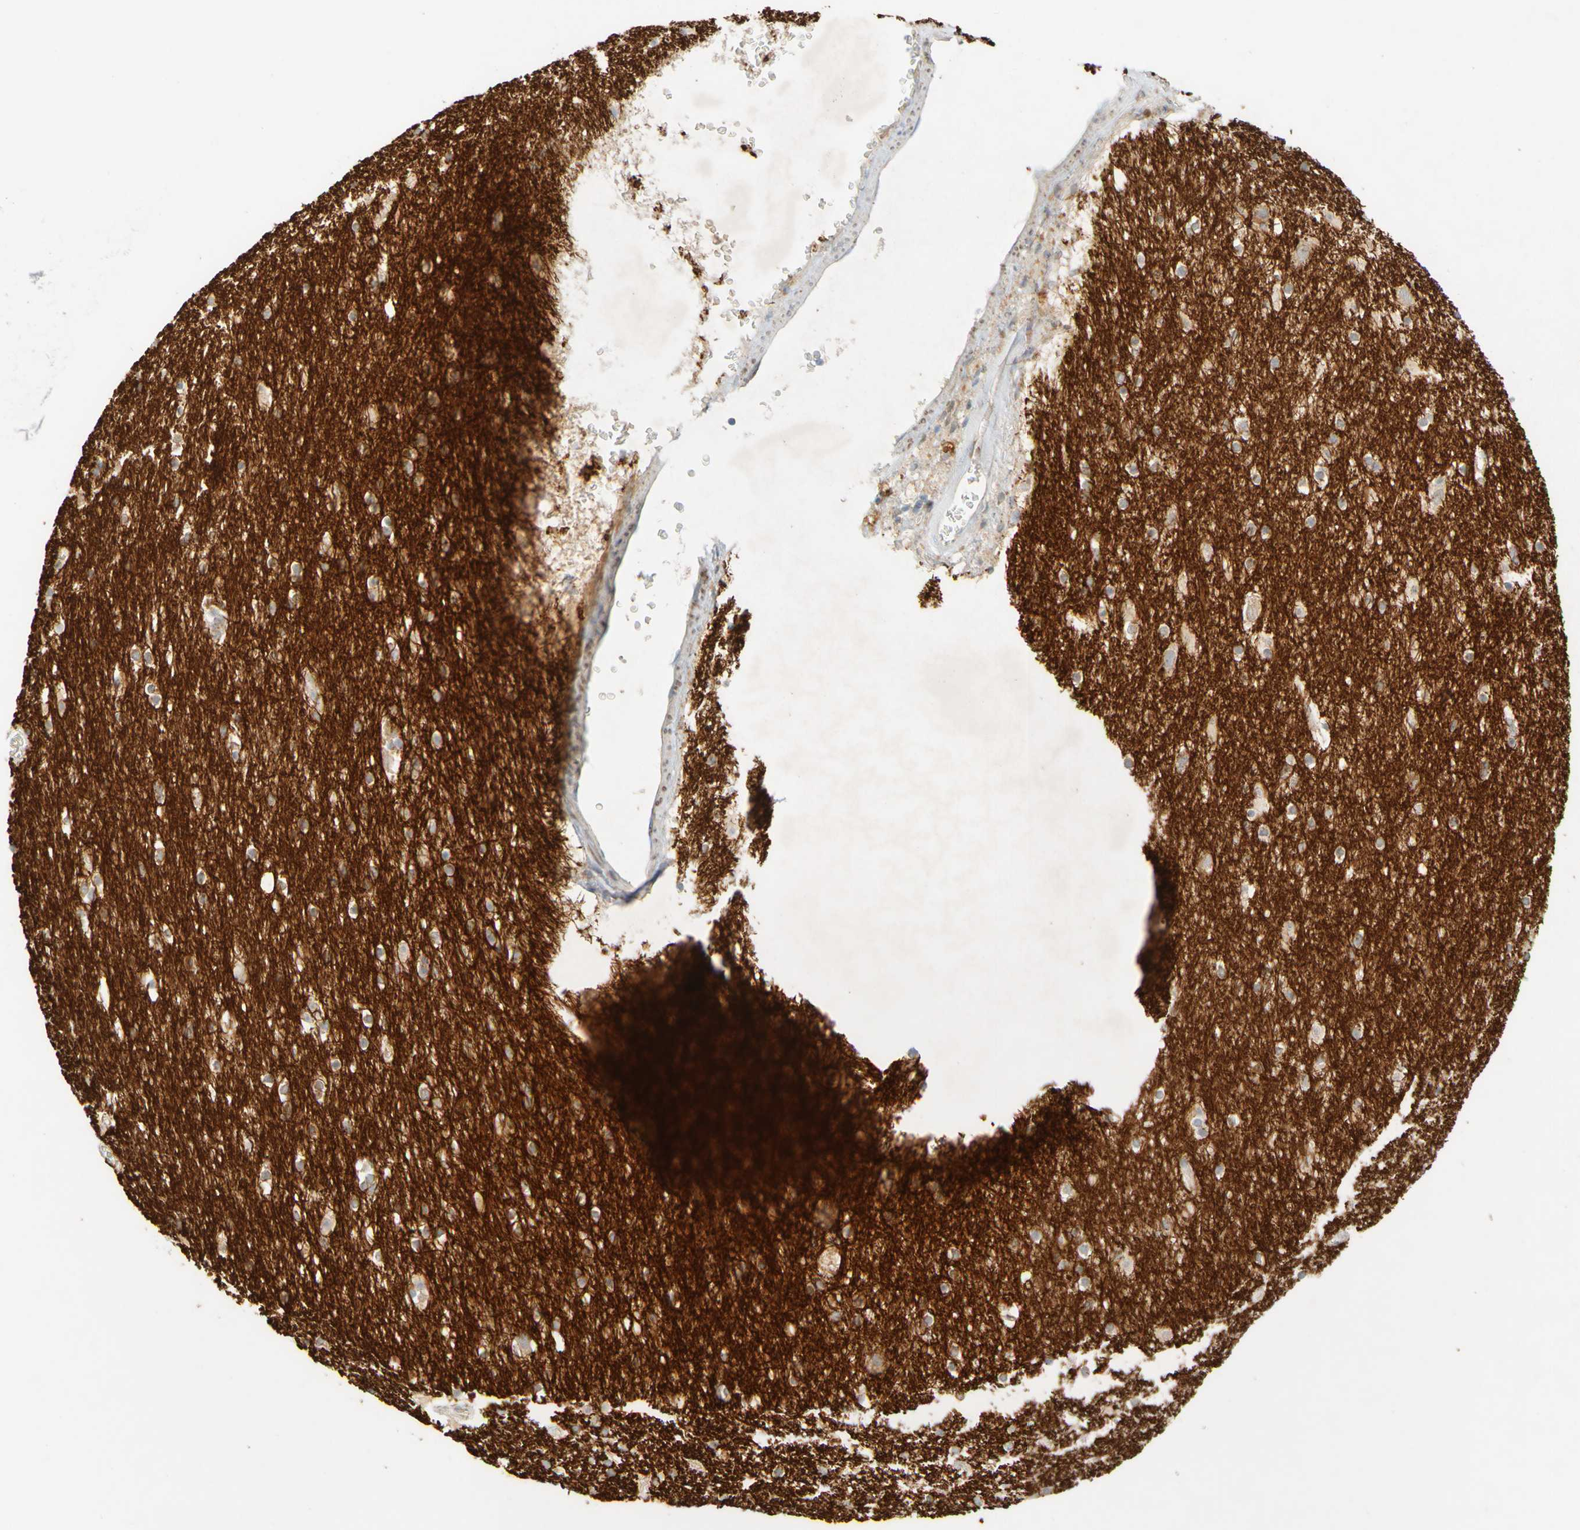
{"staining": {"intensity": "negative", "quantity": "none", "location": "none"}, "tissue": "cerebral cortex", "cell_type": "Endothelial cells", "image_type": "normal", "snomed": [{"axis": "morphology", "description": "Normal tissue, NOS"}, {"axis": "topography", "description": "Cerebral cortex"}], "caption": "Immunohistochemistry (IHC) micrograph of benign cerebral cortex: human cerebral cortex stained with DAB reveals no significant protein expression in endothelial cells.", "gene": "MAG", "patient": {"sex": "male", "age": 45}}